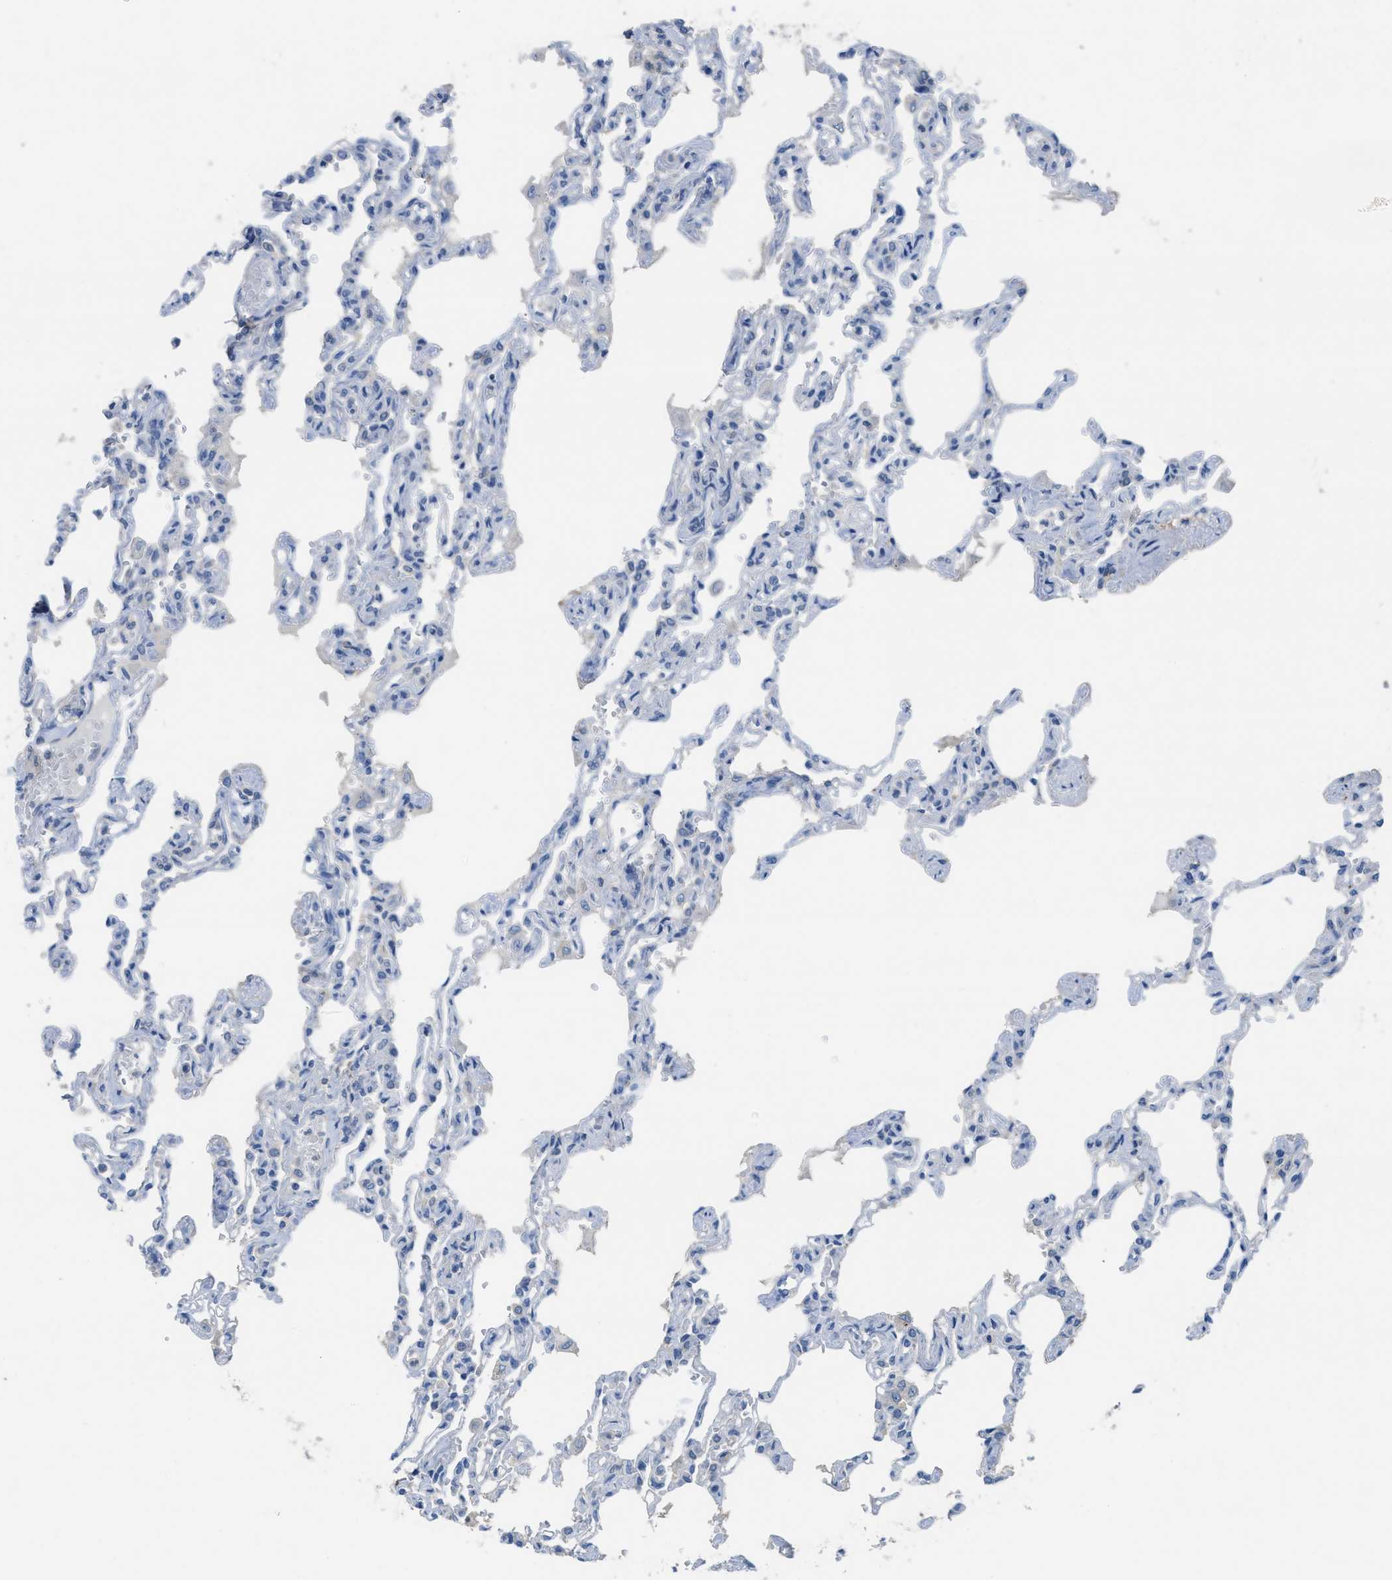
{"staining": {"intensity": "weak", "quantity": "<25%", "location": "cytoplasmic/membranous"}, "tissue": "lung", "cell_type": "Alveolar cells", "image_type": "normal", "snomed": [{"axis": "morphology", "description": "Normal tissue, NOS"}, {"axis": "topography", "description": "Lung"}], "caption": "This is a image of IHC staining of normal lung, which shows no staining in alveolar cells.", "gene": "UBA5", "patient": {"sex": "male", "age": 21}}